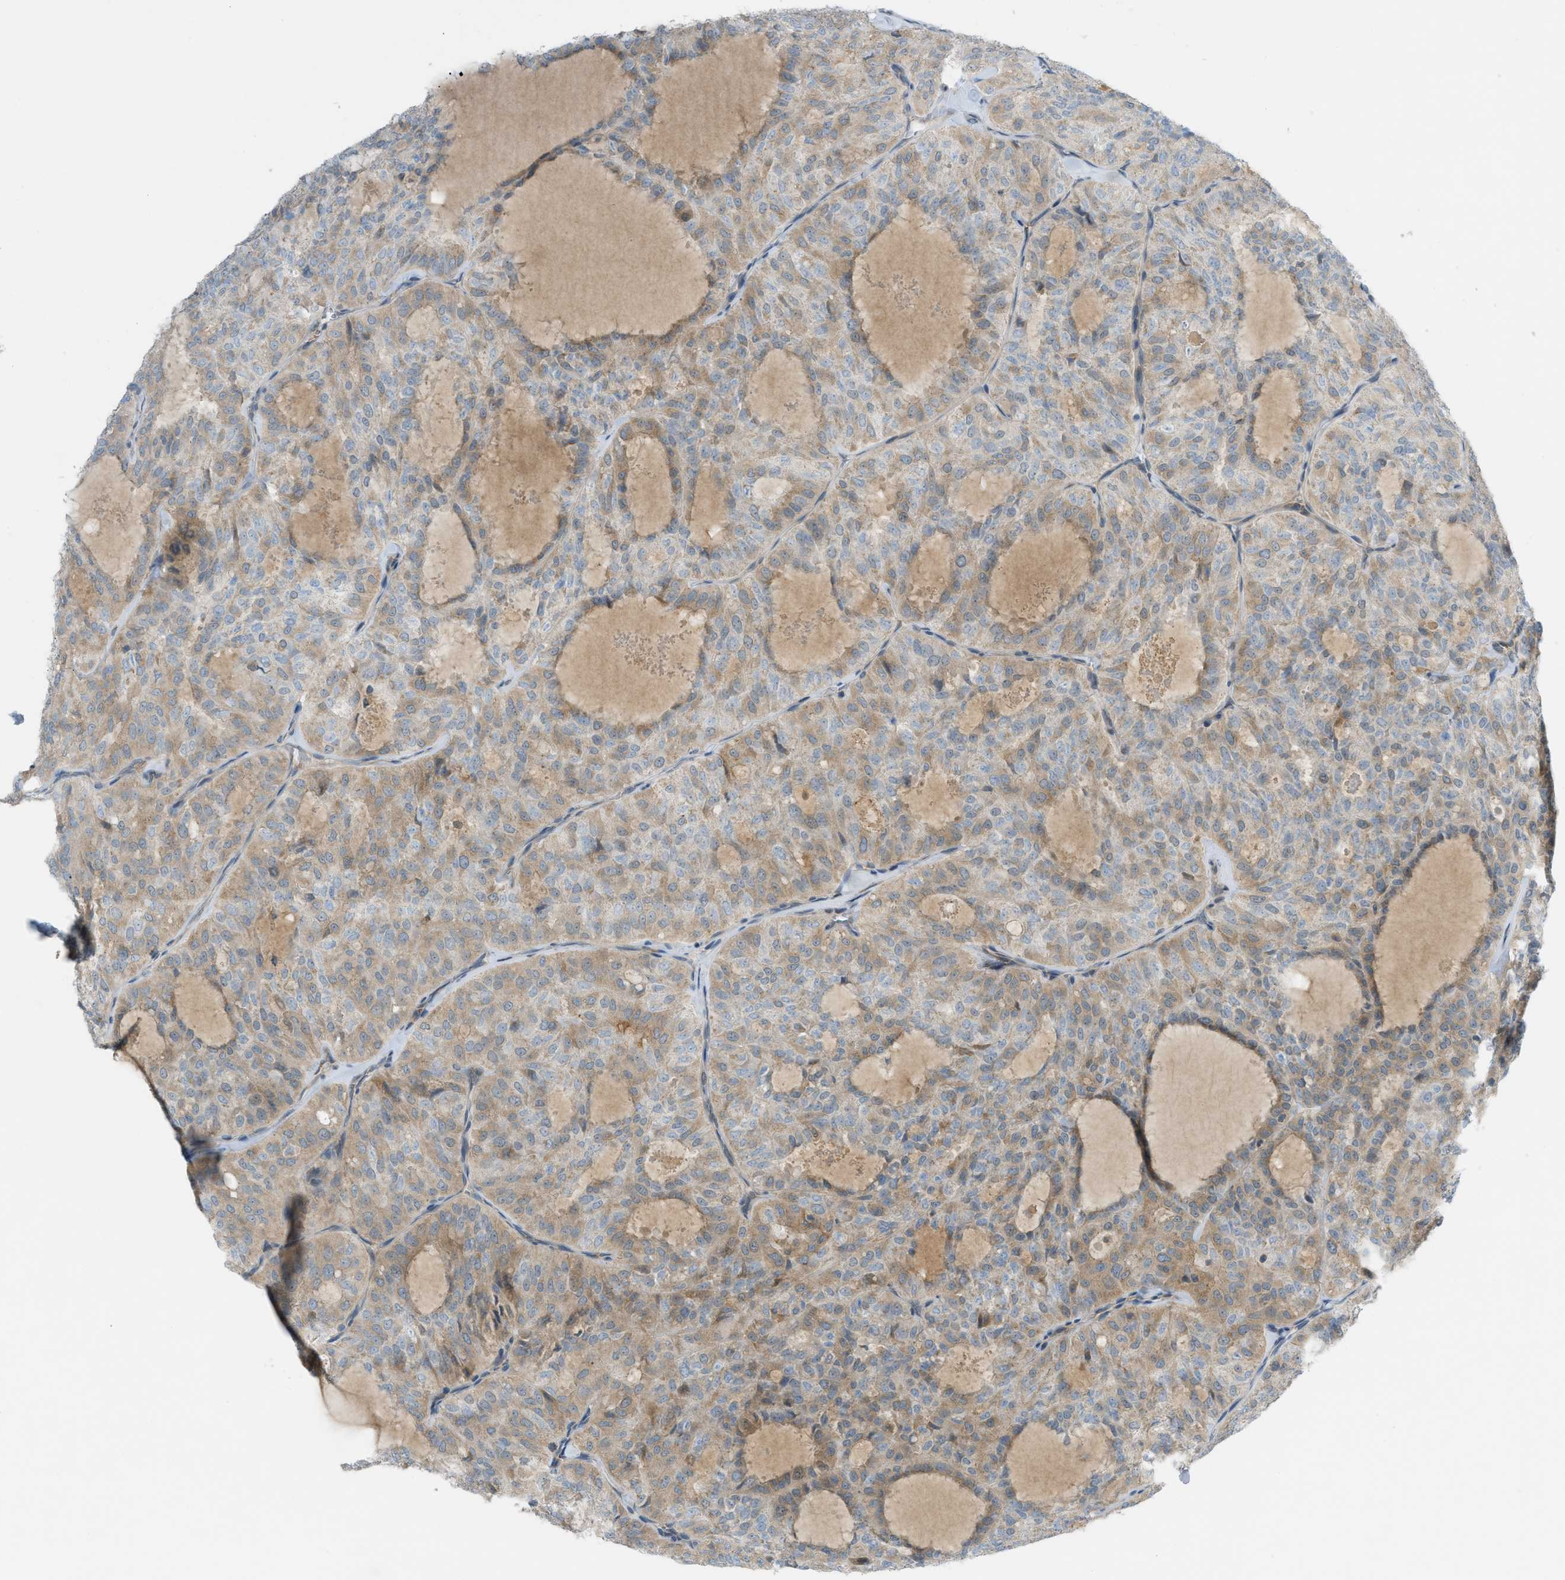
{"staining": {"intensity": "weak", "quantity": ">75%", "location": "cytoplasmic/membranous"}, "tissue": "thyroid cancer", "cell_type": "Tumor cells", "image_type": "cancer", "snomed": [{"axis": "morphology", "description": "Follicular adenoma carcinoma, NOS"}, {"axis": "topography", "description": "Thyroid gland"}], "caption": "Protein staining shows weak cytoplasmic/membranous positivity in about >75% of tumor cells in follicular adenoma carcinoma (thyroid). The protein is shown in brown color, while the nuclei are stained blue.", "gene": "DYRK1A", "patient": {"sex": "male", "age": 75}}